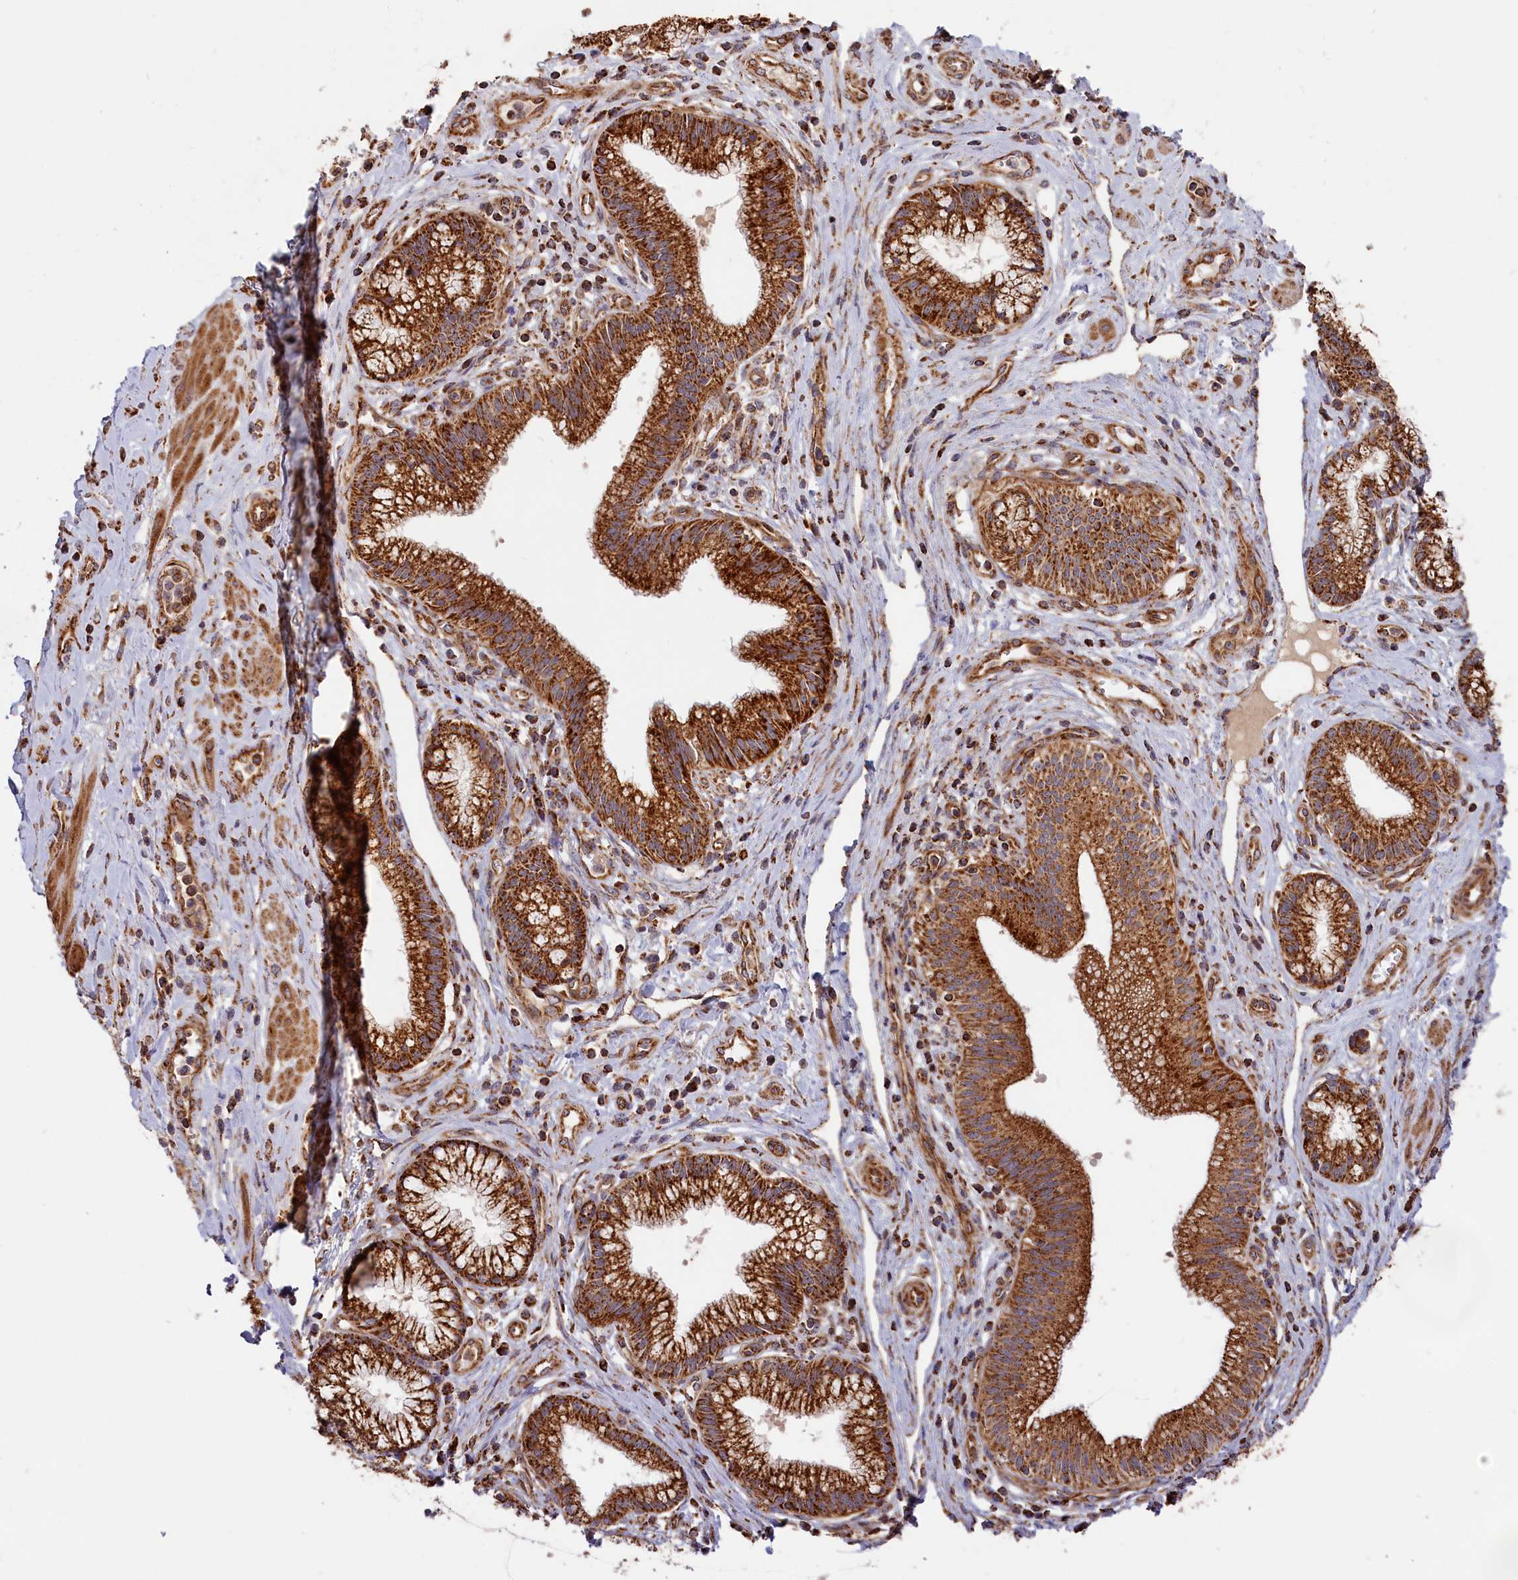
{"staining": {"intensity": "strong", "quantity": ">75%", "location": "cytoplasmic/membranous"}, "tissue": "pancreatic cancer", "cell_type": "Tumor cells", "image_type": "cancer", "snomed": [{"axis": "morphology", "description": "Adenocarcinoma, NOS"}, {"axis": "topography", "description": "Pancreas"}], "caption": "About >75% of tumor cells in pancreatic cancer reveal strong cytoplasmic/membranous protein positivity as visualized by brown immunohistochemical staining.", "gene": "MACROD1", "patient": {"sex": "male", "age": 72}}